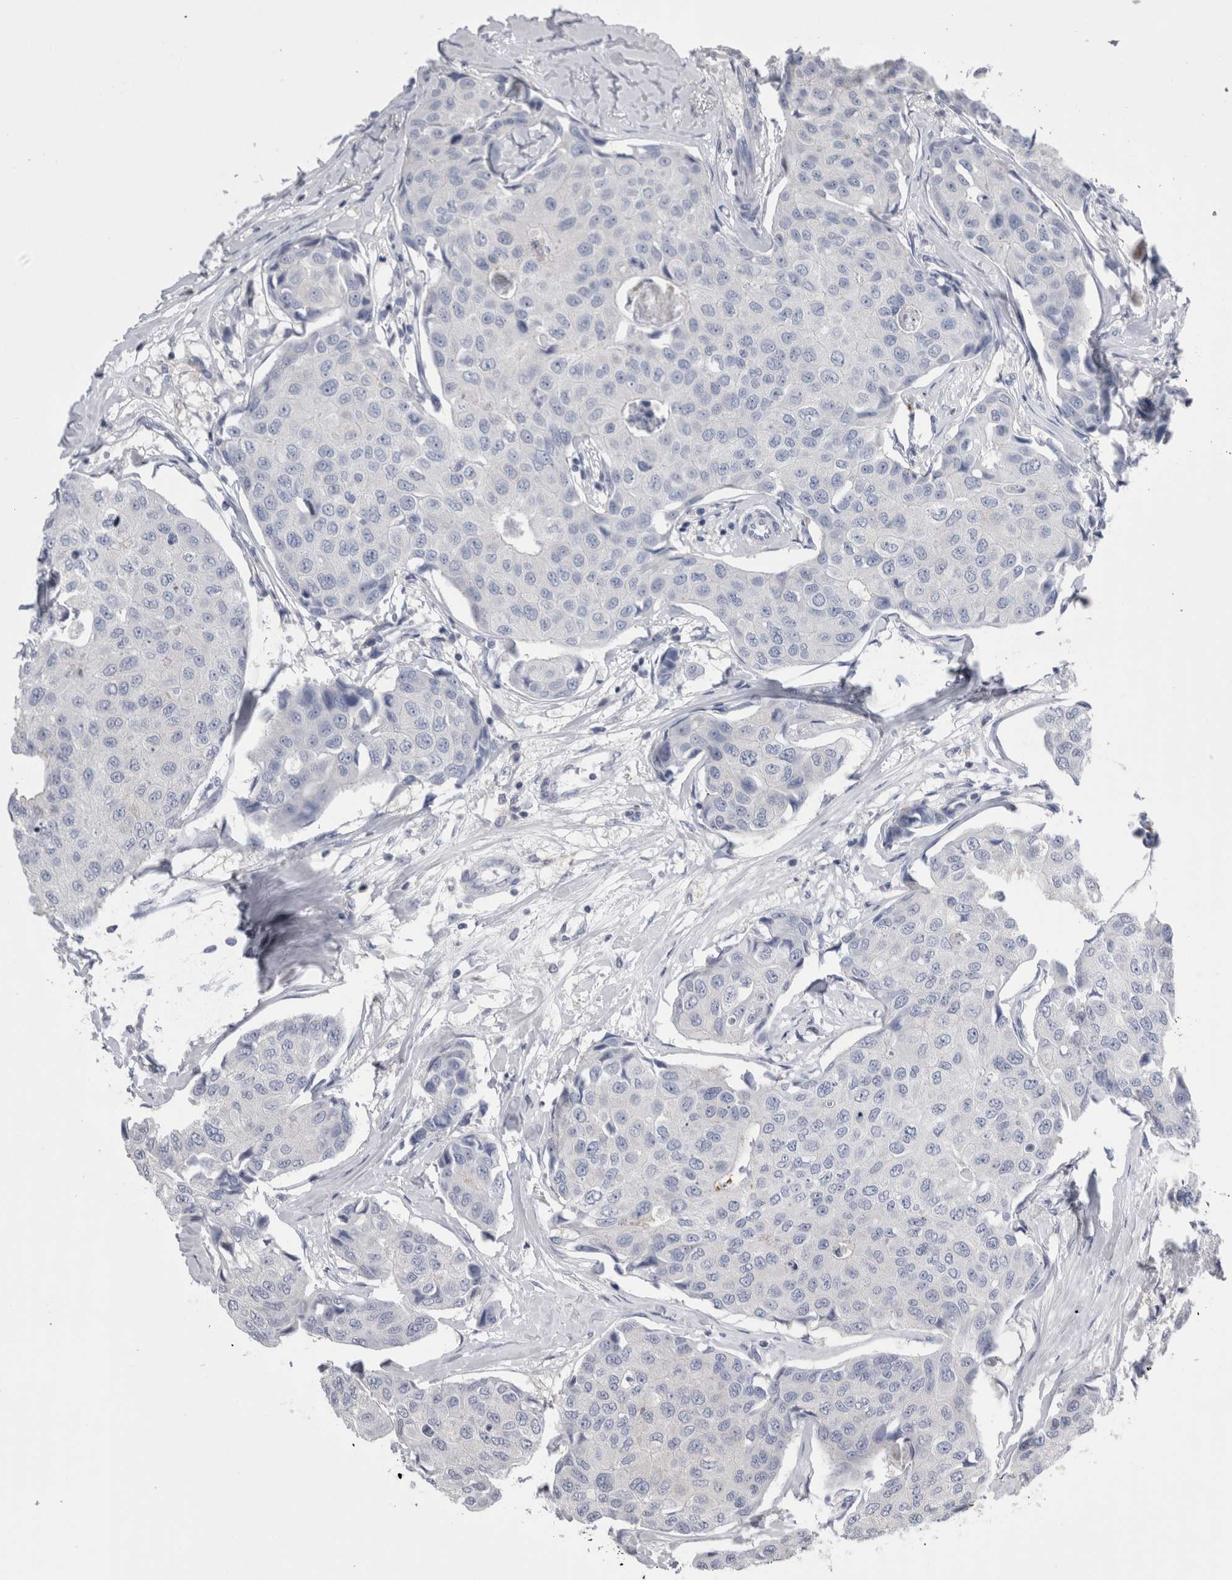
{"staining": {"intensity": "negative", "quantity": "none", "location": "none"}, "tissue": "breast cancer", "cell_type": "Tumor cells", "image_type": "cancer", "snomed": [{"axis": "morphology", "description": "Duct carcinoma"}, {"axis": "topography", "description": "Breast"}], "caption": "The immunohistochemistry photomicrograph has no significant positivity in tumor cells of breast cancer tissue.", "gene": "DCTN6", "patient": {"sex": "female", "age": 80}}